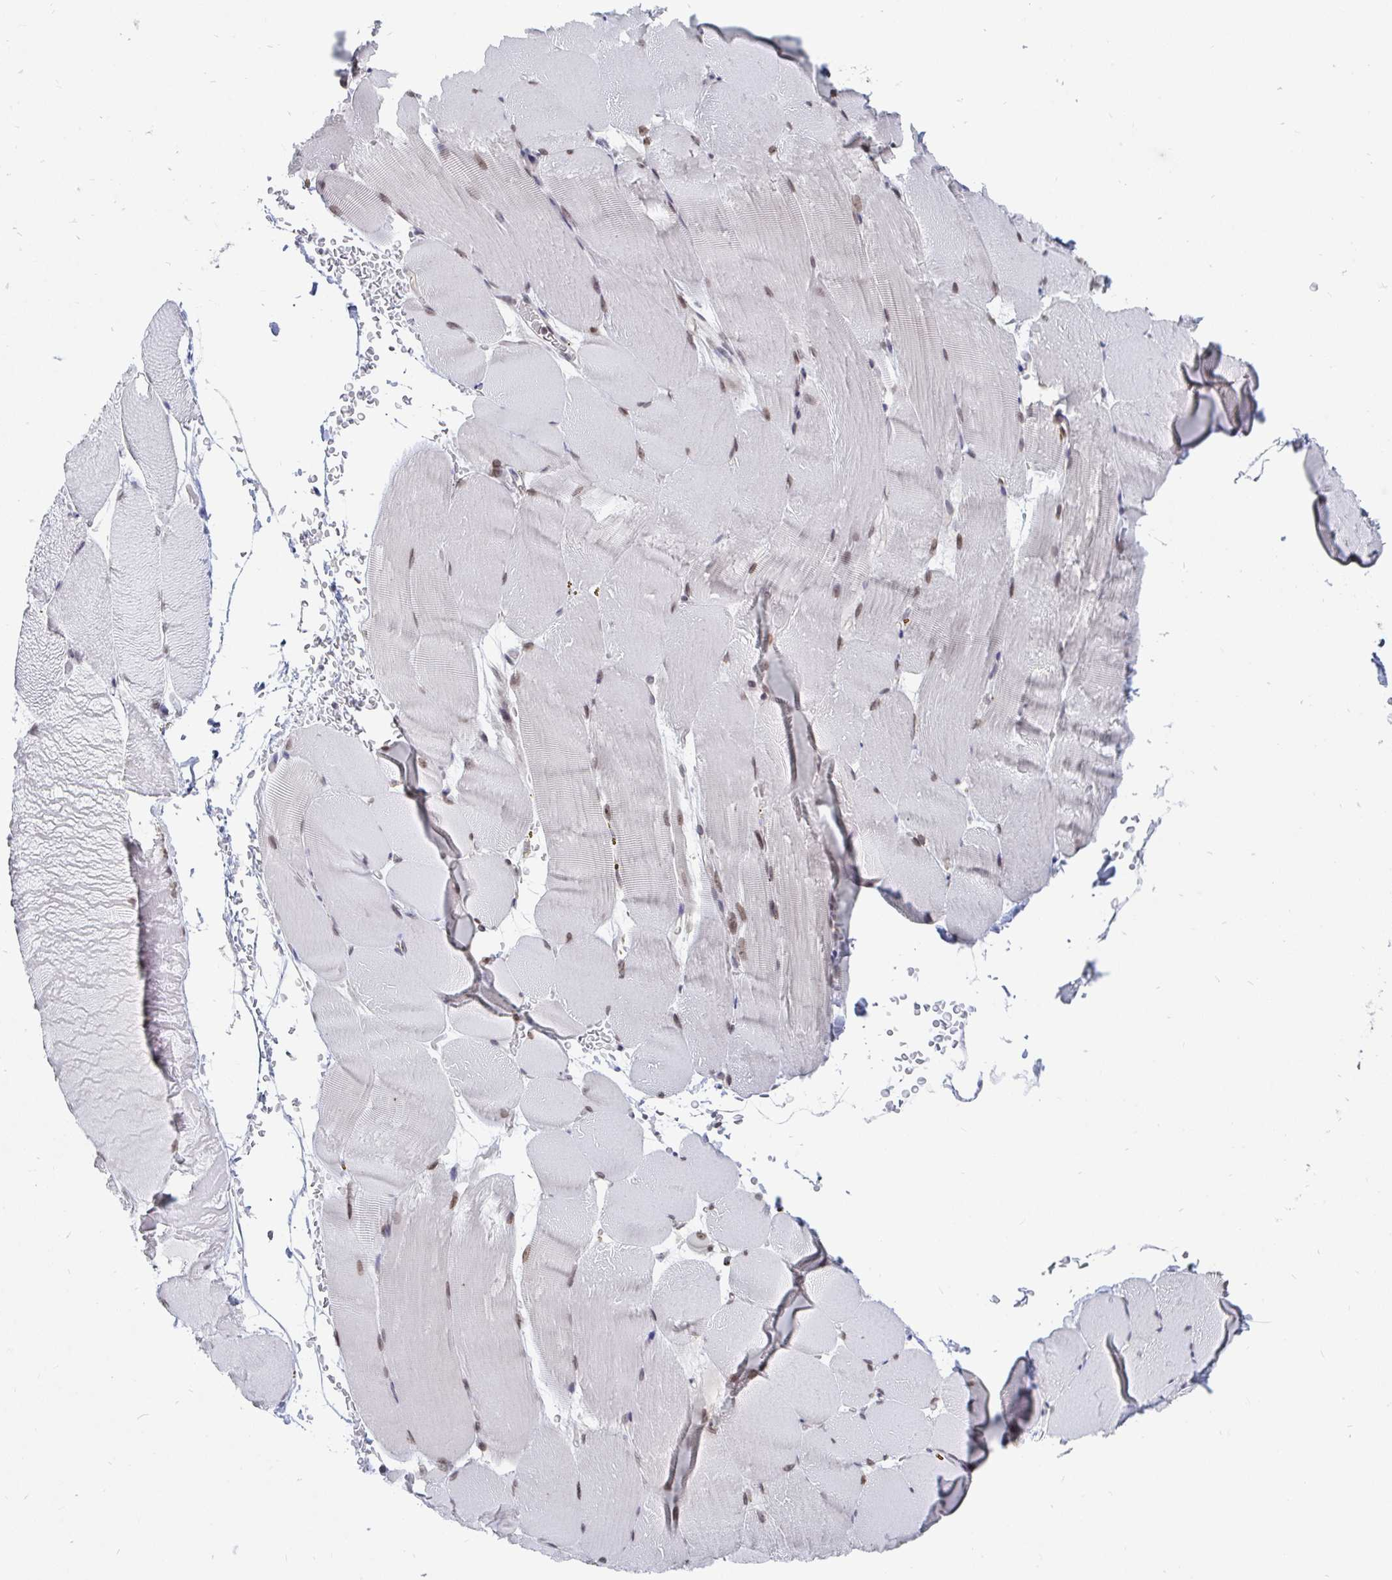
{"staining": {"intensity": "moderate", "quantity": "25%-75%", "location": "nuclear"}, "tissue": "skeletal muscle", "cell_type": "Myocytes", "image_type": "normal", "snomed": [{"axis": "morphology", "description": "Normal tissue, NOS"}, {"axis": "topography", "description": "Skeletal muscle"}], "caption": "High-power microscopy captured an IHC histopathology image of normal skeletal muscle, revealing moderate nuclear positivity in about 25%-75% of myocytes. (DAB (3,3'-diaminobenzidine) = brown stain, brightfield microscopy at high magnification).", "gene": "TRIP12", "patient": {"sex": "female", "age": 37}}